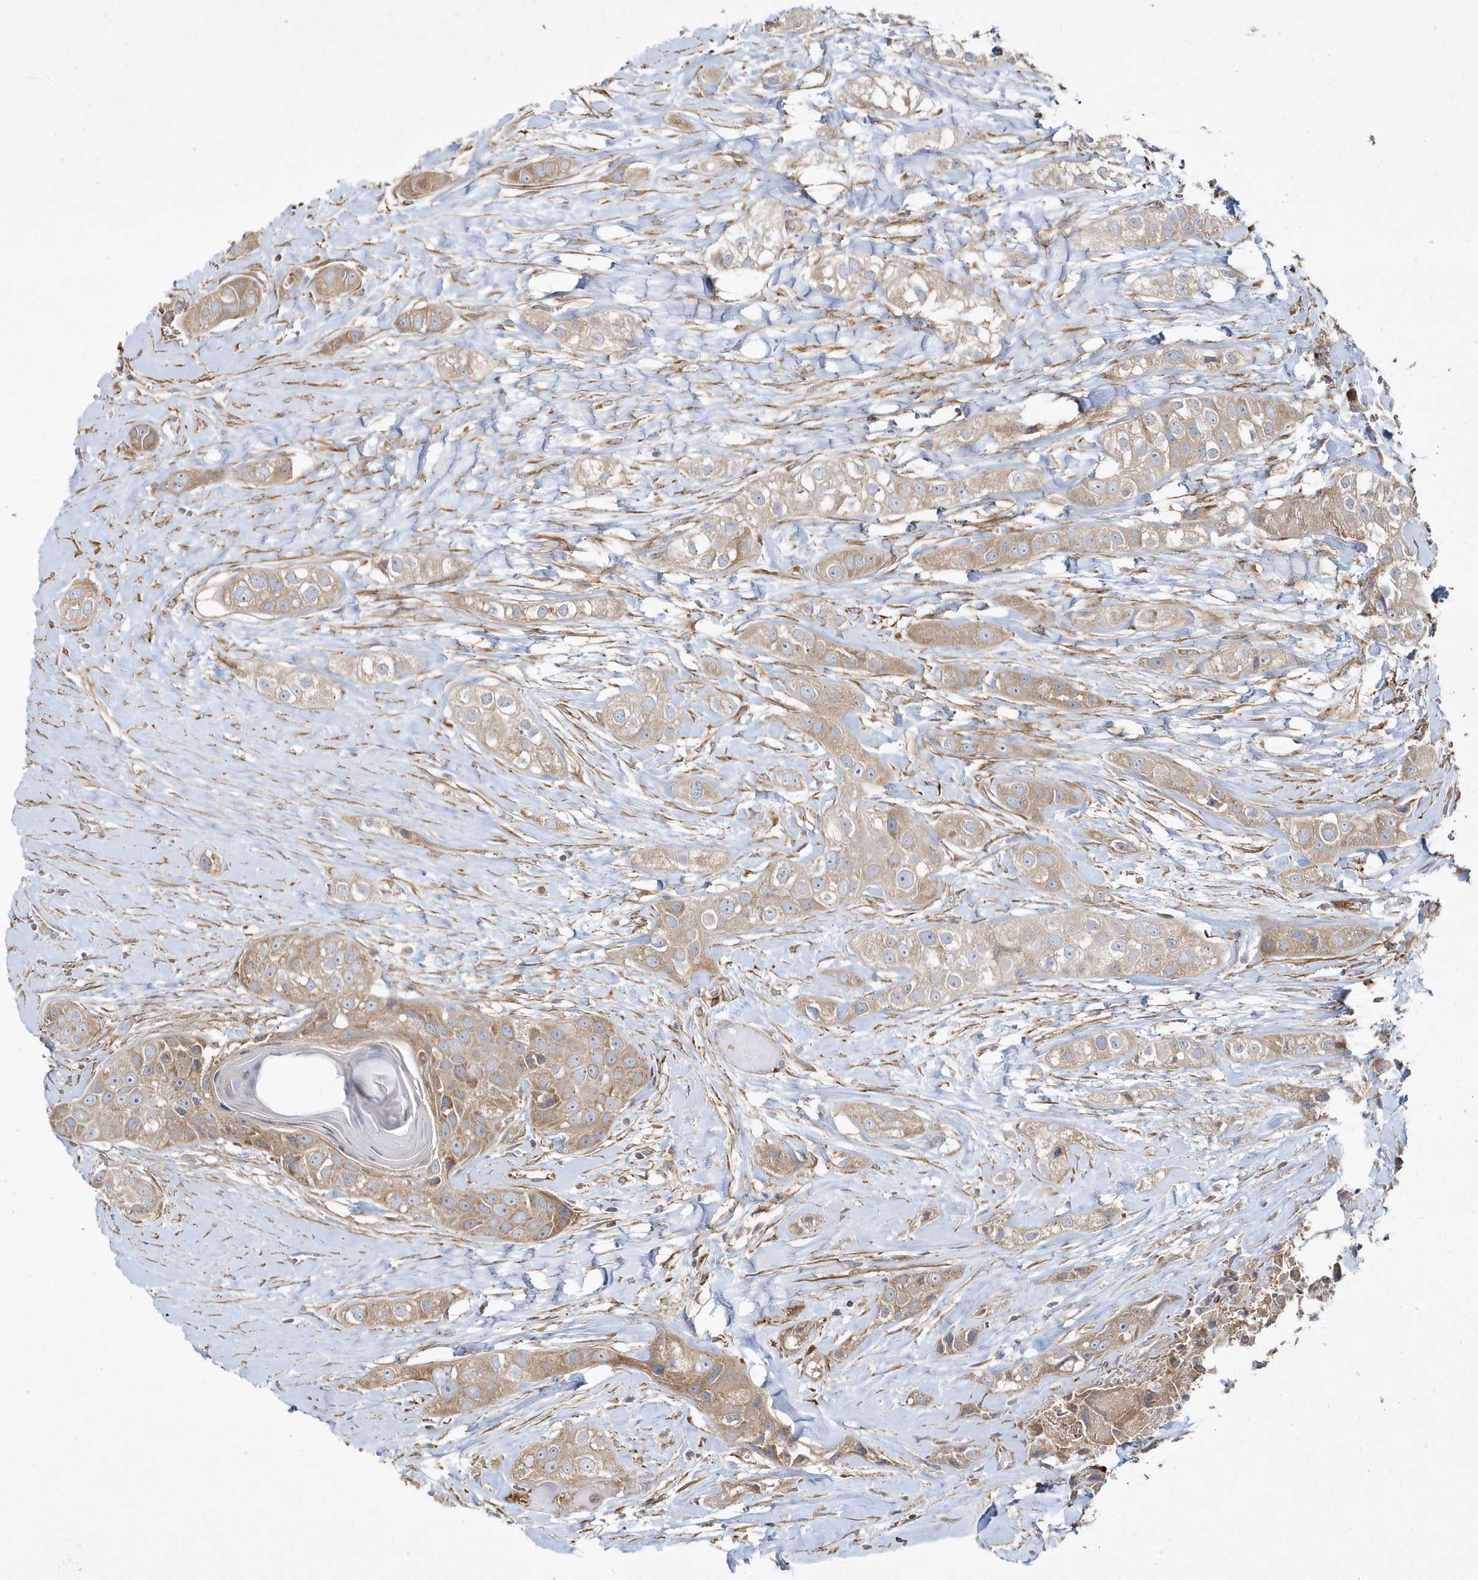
{"staining": {"intensity": "moderate", "quantity": "25%-75%", "location": "cytoplasmic/membranous"}, "tissue": "head and neck cancer", "cell_type": "Tumor cells", "image_type": "cancer", "snomed": [{"axis": "morphology", "description": "Normal tissue, NOS"}, {"axis": "morphology", "description": "Squamous cell carcinoma, NOS"}, {"axis": "topography", "description": "Skeletal muscle"}, {"axis": "topography", "description": "Head-Neck"}], "caption": "Protein analysis of head and neck cancer (squamous cell carcinoma) tissue demonstrates moderate cytoplasmic/membranous staining in approximately 25%-75% of tumor cells.", "gene": "LEXM", "patient": {"sex": "male", "age": 51}}